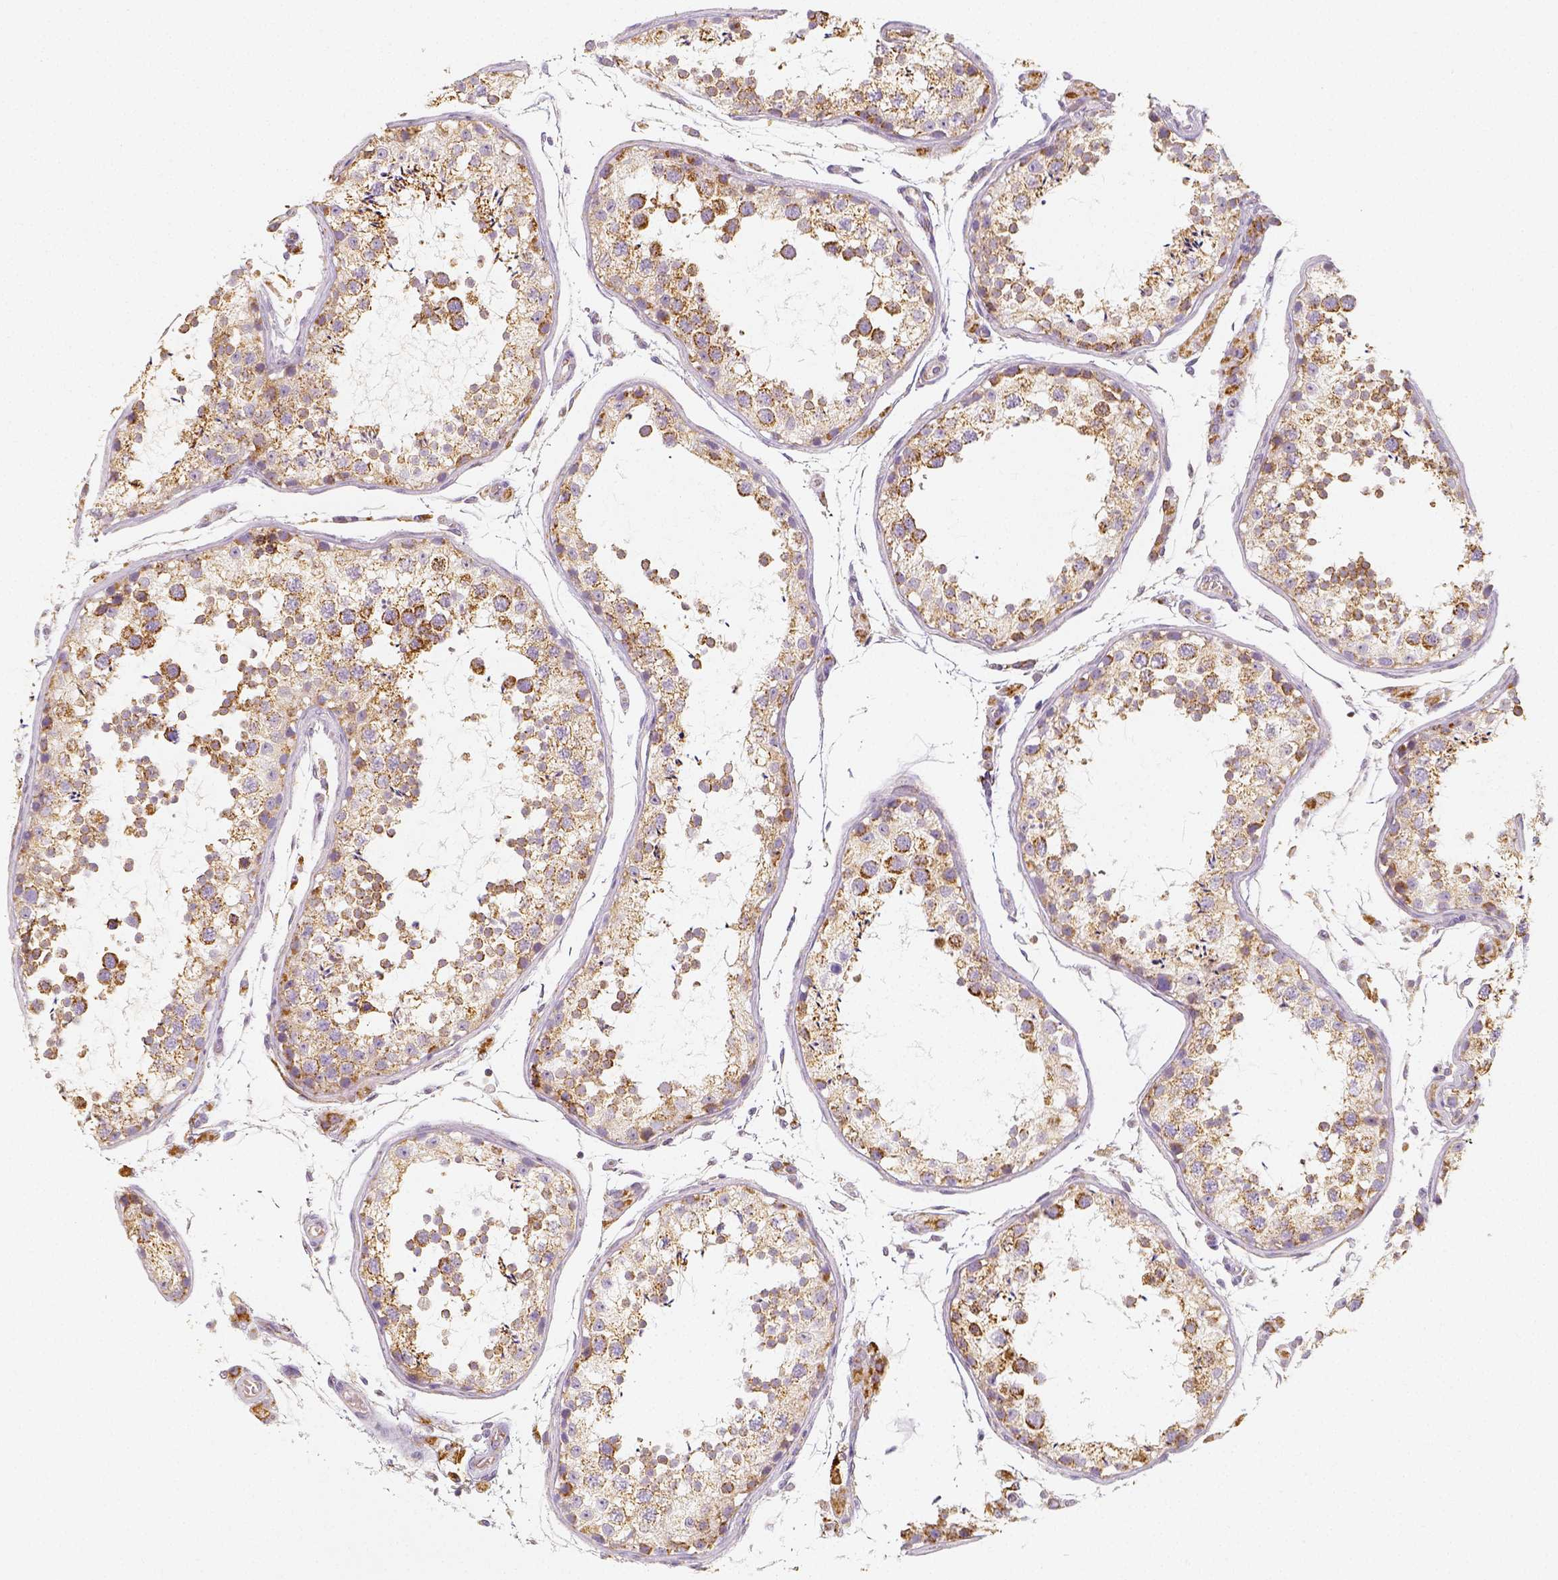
{"staining": {"intensity": "strong", "quantity": "<25%", "location": "cytoplasmic/membranous"}, "tissue": "testis", "cell_type": "Cells in seminiferous ducts", "image_type": "normal", "snomed": [{"axis": "morphology", "description": "Normal tissue, NOS"}, {"axis": "topography", "description": "Testis"}], "caption": "Immunohistochemical staining of normal testis demonstrates strong cytoplasmic/membranous protein expression in about <25% of cells in seminiferous ducts.", "gene": "PGAM5", "patient": {"sex": "male", "age": 29}}